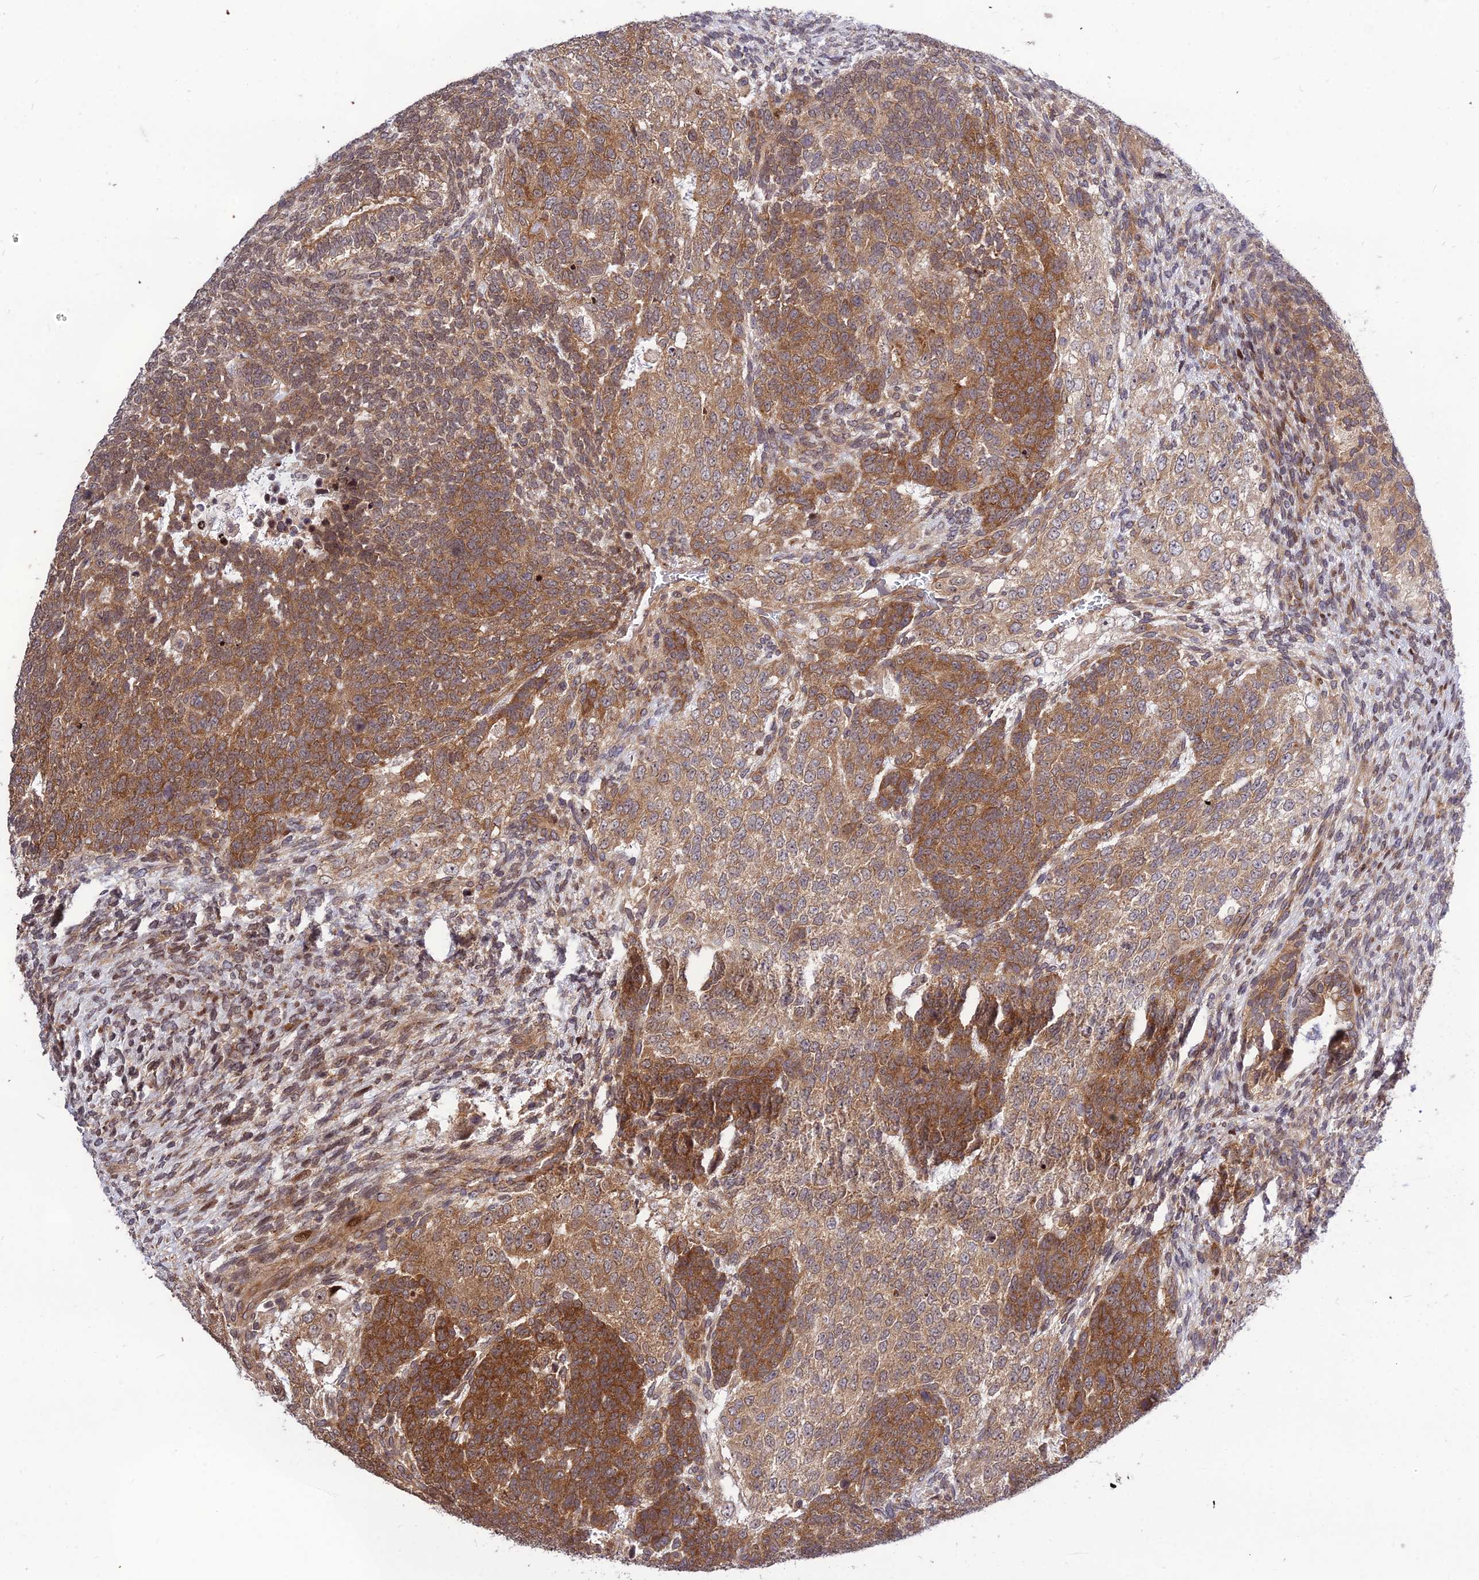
{"staining": {"intensity": "strong", "quantity": ">75%", "location": "cytoplasmic/membranous"}, "tissue": "testis cancer", "cell_type": "Tumor cells", "image_type": "cancer", "snomed": [{"axis": "morphology", "description": "Carcinoma, Embryonal, NOS"}, {"axis": "topography", "description": "Testis"}], "caption": "Testis cancer (embryonal carcinoma) stained with immunohistochemistry reveals strong cytoplasmic/membranous expression in approximately >75% of tumor cells.", "gene": "SMG6", "patient": {"sex": "male", "age": 23}}